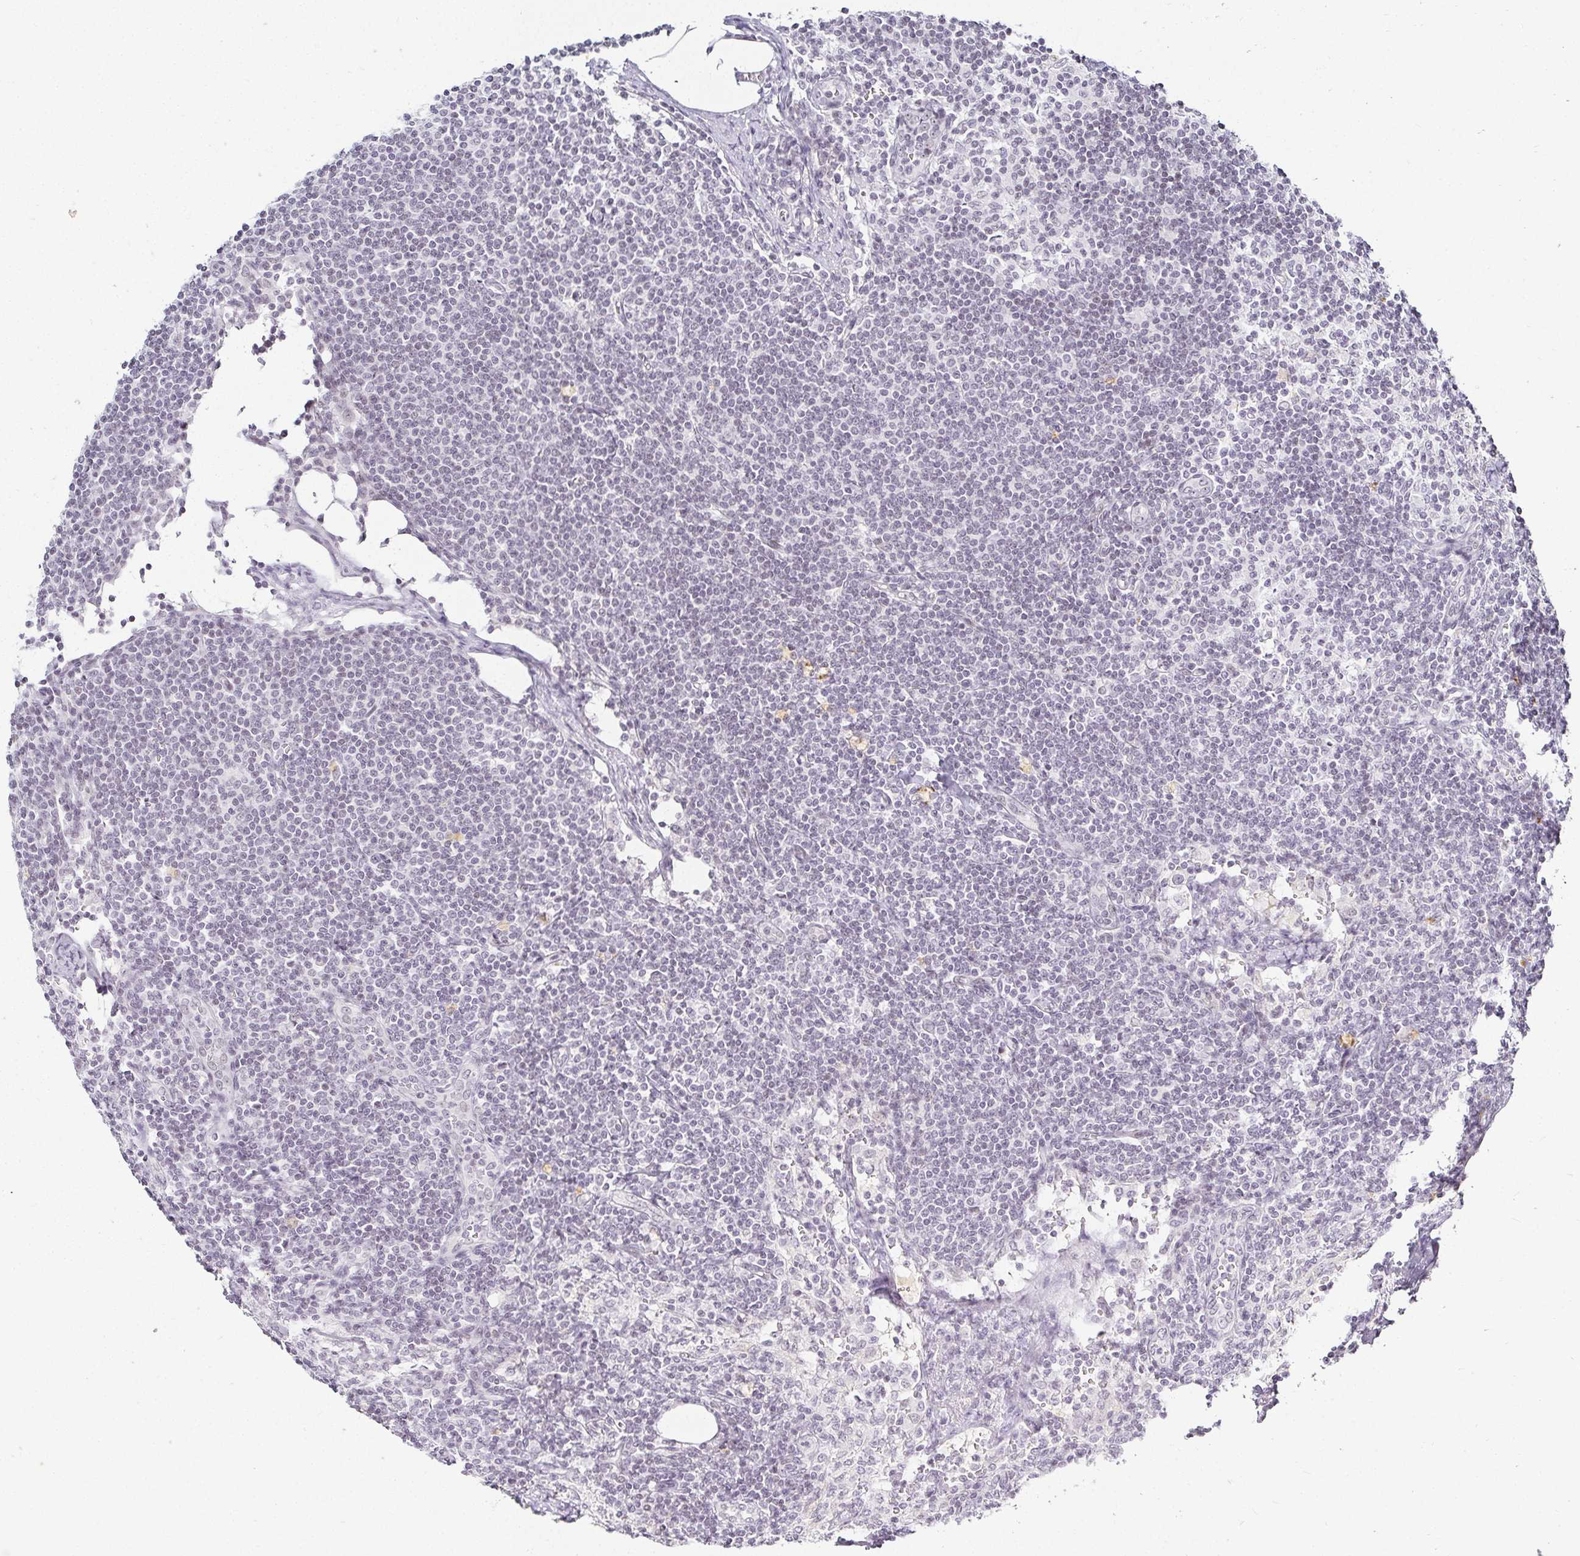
{"staining": {"intensity": "negative", "quantity": "none", "location": "none"}, "tissue": "lymph node", "cell_type": "Germinal center cells", "image_type": "normal", "snomed": [{"axis": "morphology", "description": "Normal tissue, NOS"}, {"axis": "topography", "description": "Lymph node"}], "caption": "Germinal center cells show no significant expression in normal lymph node. (DAB (3,3'-diaminobenzidine) immunohistochemistry (IHC) with hematoxylin counter stain).", "gene": "ACAN", "patient": {"sex": "female", "age": 59}}